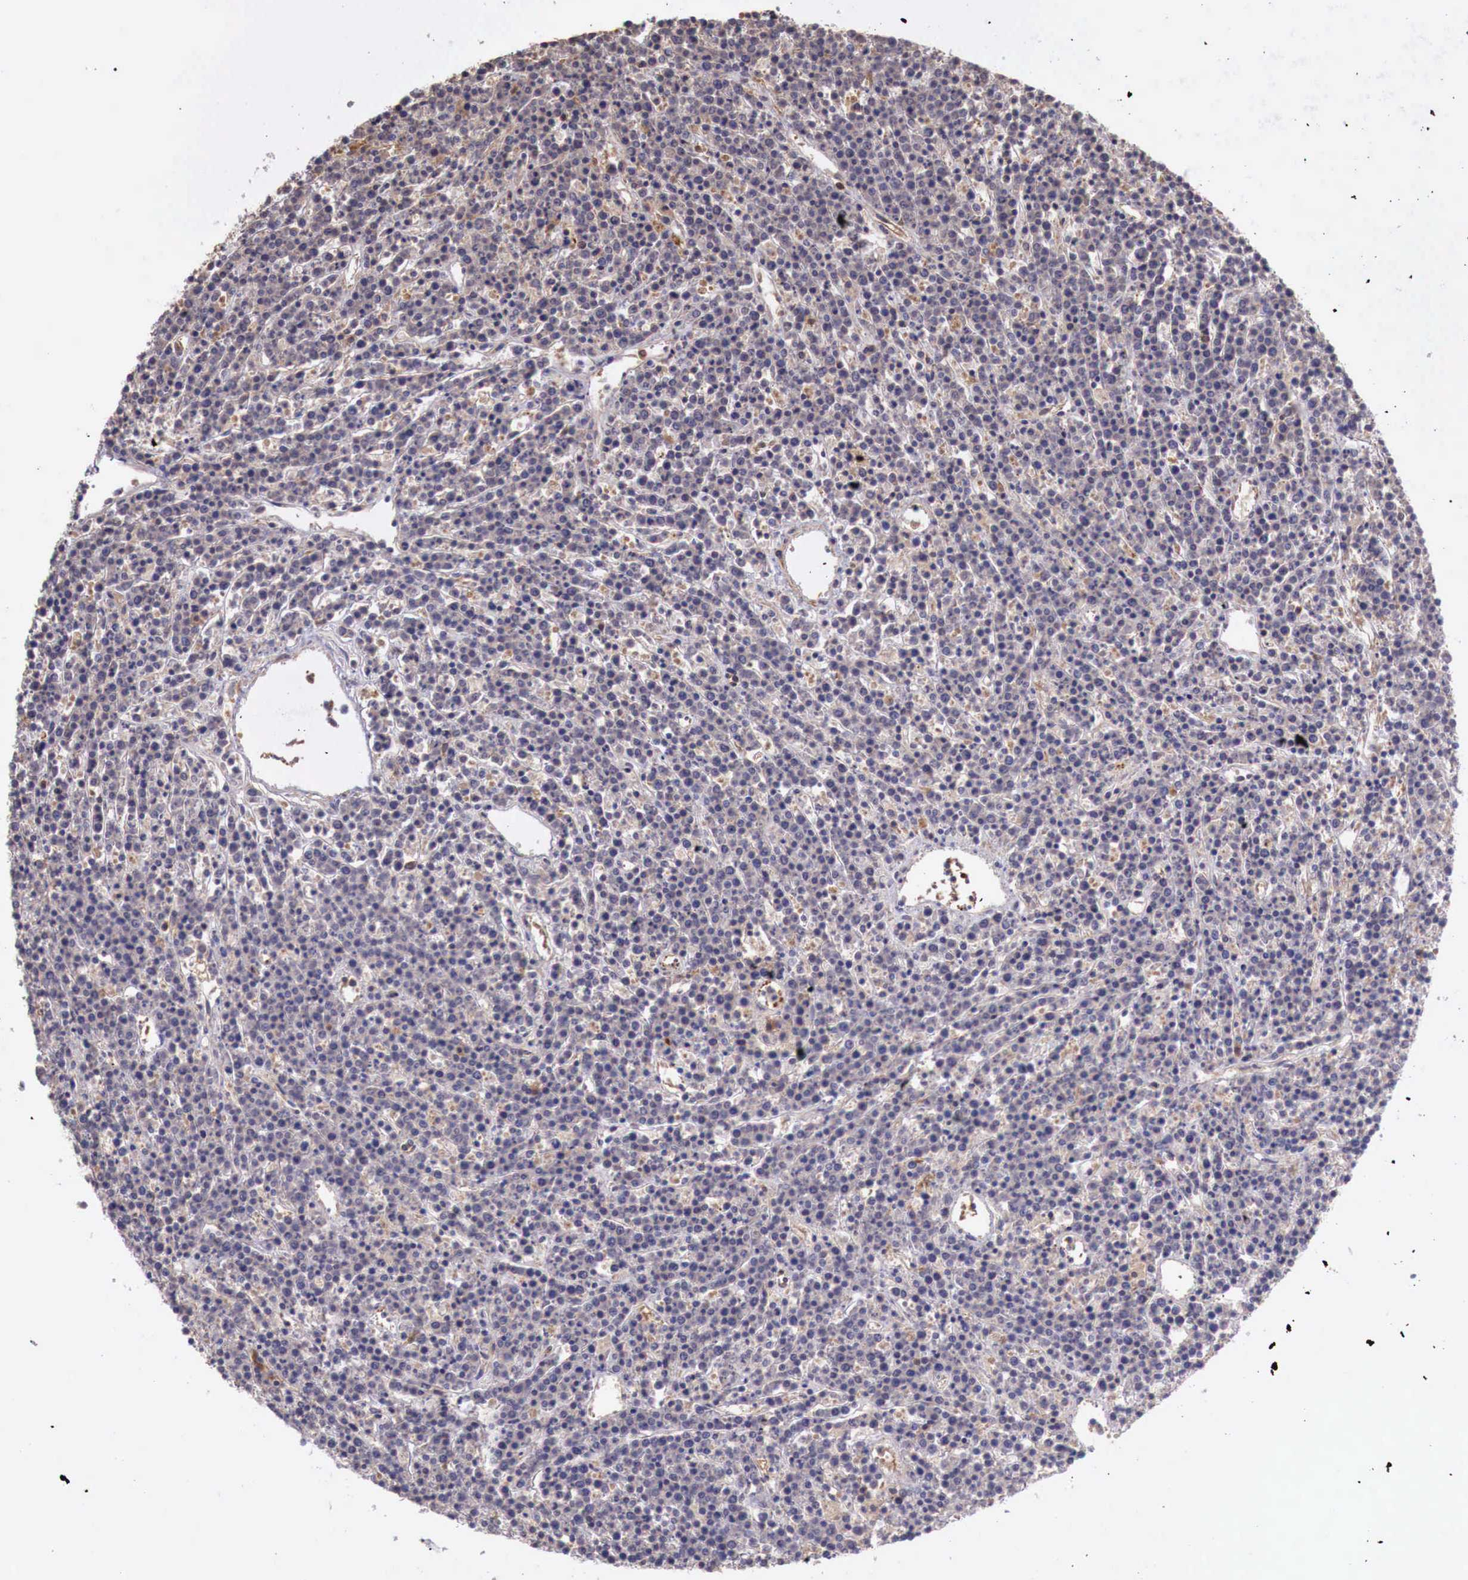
{"staining": {"intensity": "negative", "quantity": "none", "location": "none"}, "tissue": "lymphoma", "cell_type": "Tumor cells", "image_type": "cancer", "snomed": [{"axis": "morphology", "description": "Malignant lymphoma, non-Hodgkin's type, High grade"}, {"axis": "topography", "description": "Ovary"}], "caption": "There is no significant expression in tumor cells of high-grade malignant lymphoma, non-Hodgkin's type.", "gene": "GAB2", "patient": {"sex": "female", "age": 56}}